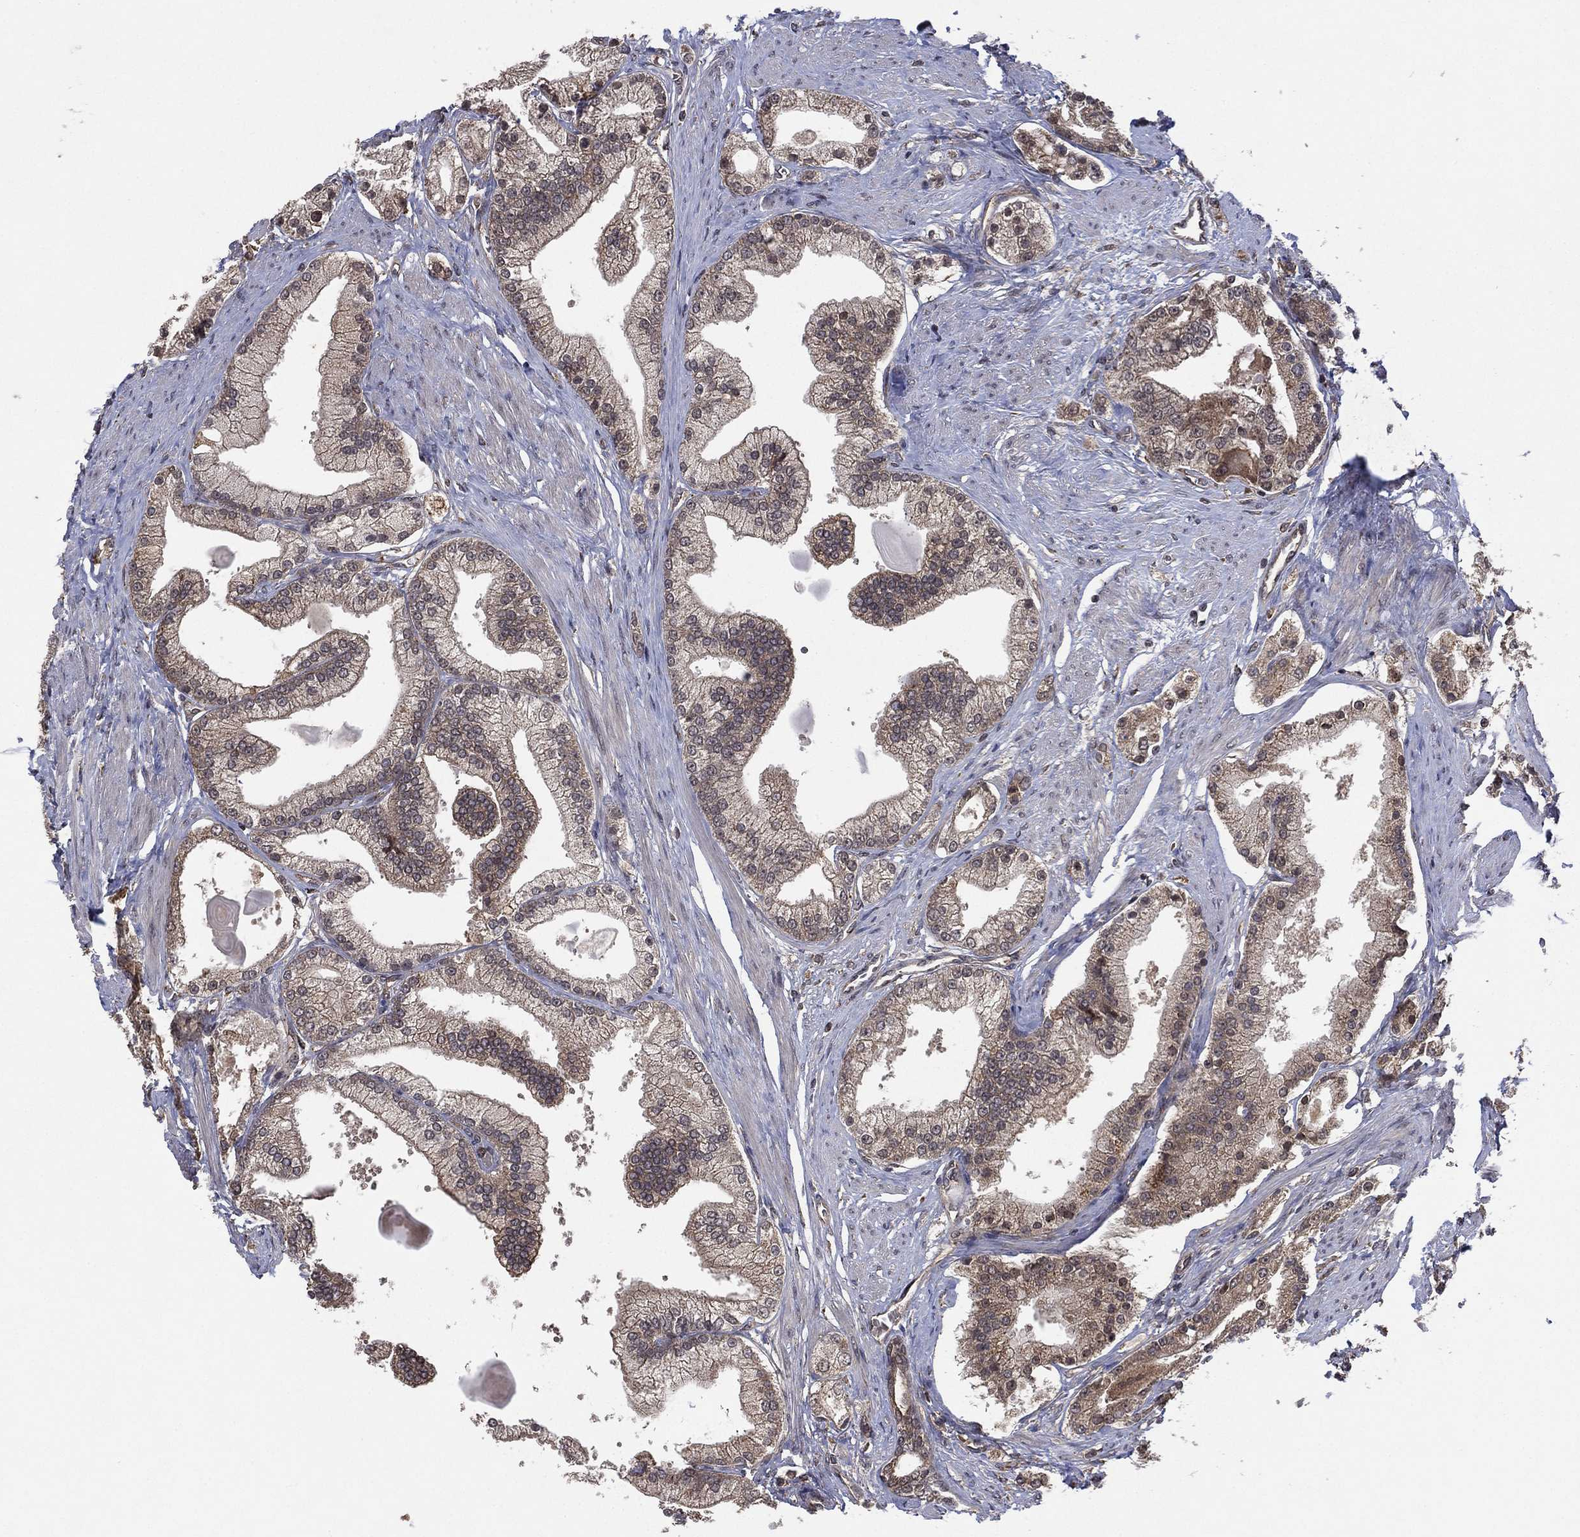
{"staining": {"intensity": "weak", "quantity": "<25%", "location": "cytoplasmic/membranous"}, "tissue": "prostate cancer", "cell_type": "Tumor cells", "image_type": "cancer", "snomed": [{"axis": "morphology", "description": "Adenocarcinoma, NOS"}, {"axis": "topography", "description": "Prostate and seminal vesicle, NOS"}, {"axis": "topography", "description": "Prostate"}], "caption": "Protein analysis of adenocarcinoma (prostate) demonstrates no significant positivity in tumor cells. Brightfield microscopy of immunohistochemistry (IHC) stained with DAB (3,3'-diaminobenzidine) (brown) and hematoxylin (blue), captured at high magnification.", "gene": "ATG4B", "patient": {"sex": "male", "age": 67}}